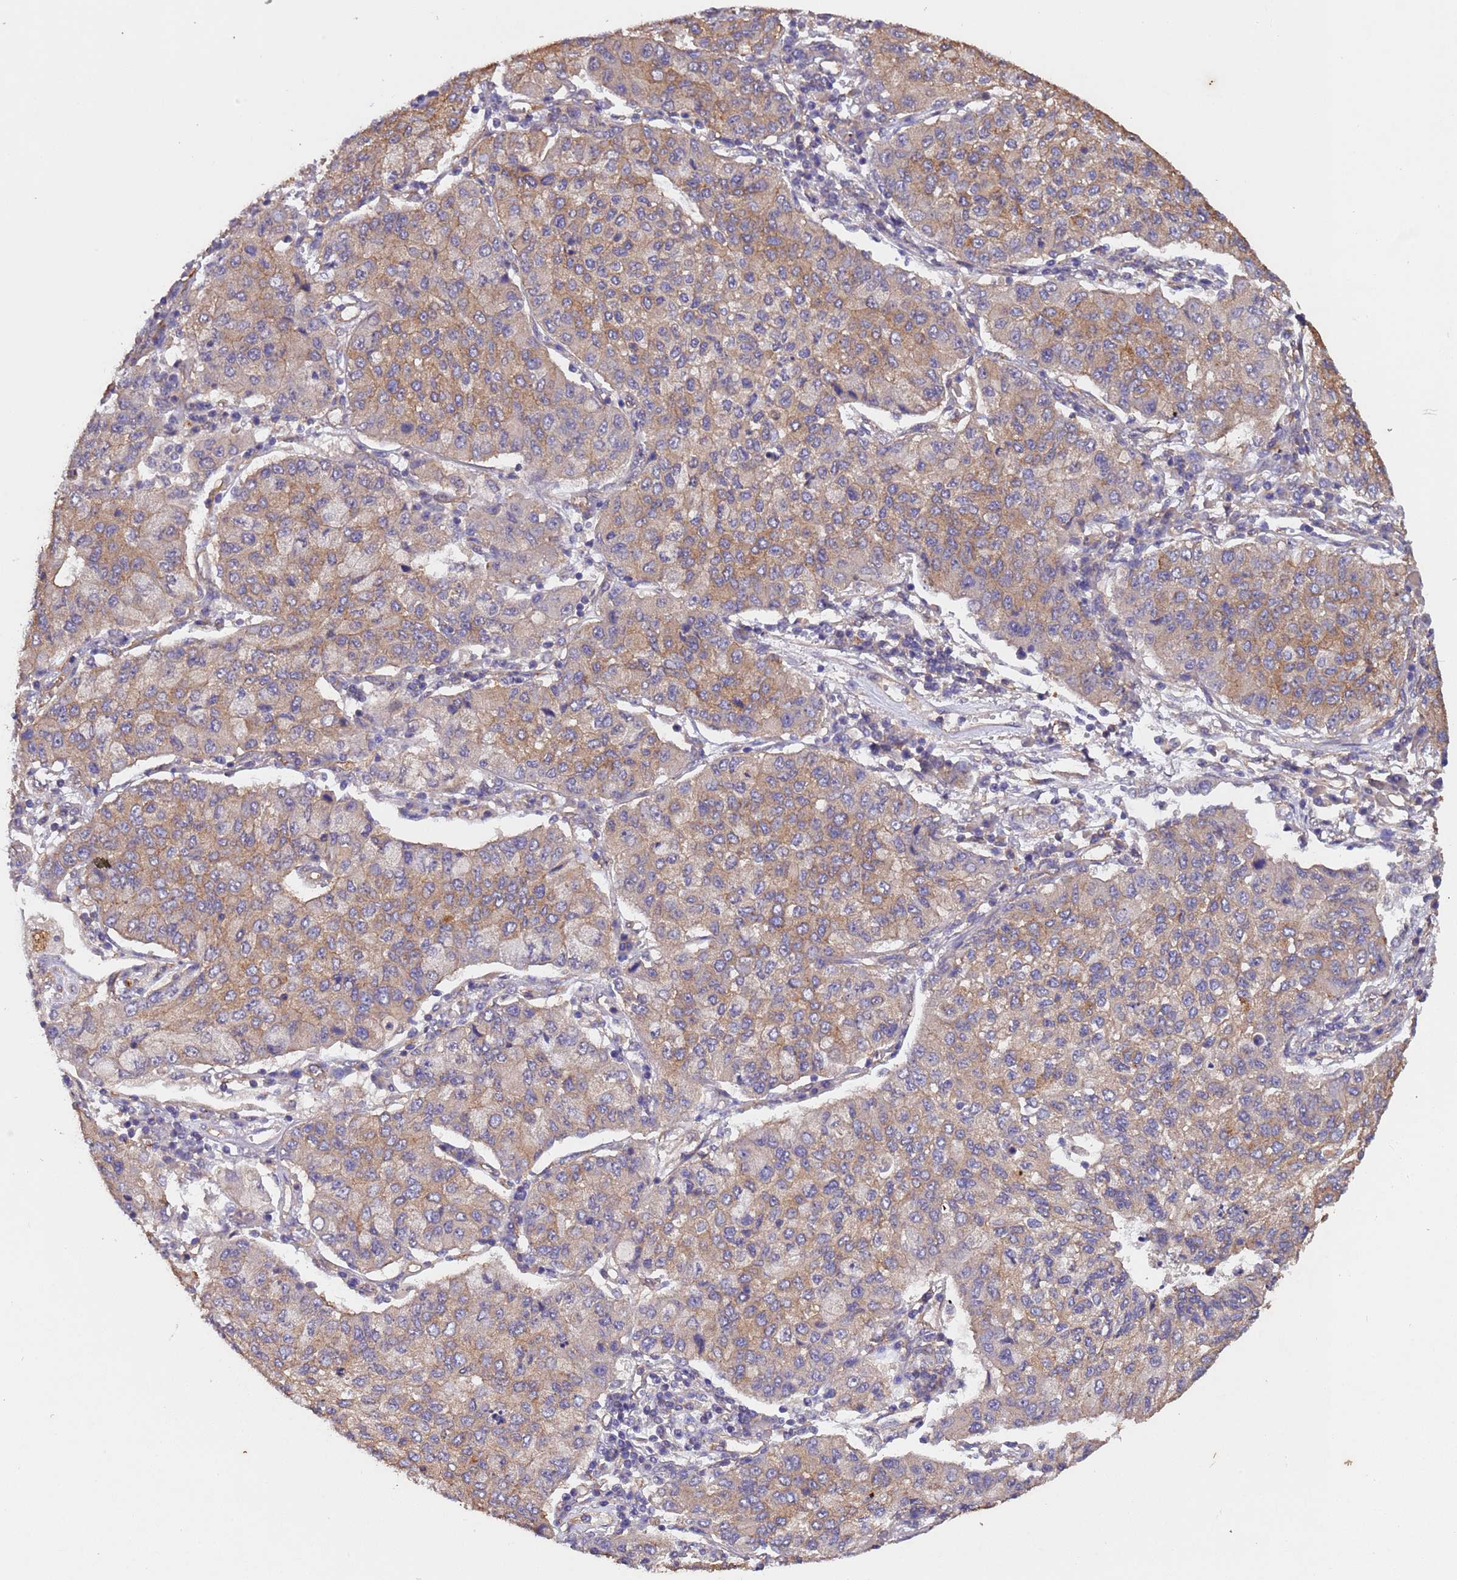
{"staining": {"intensity": "moderate", "quantity": "25%-75%", "location": "cytoplasmic/membranous"}, "tissue": "lung cancer", "cell_type": "Tumor cells", "image_type": "cancer", "snomed": [{"axis": "morphology", "description": "Squamous cell carcinoma, NOS"}, {"axis": "topography", "description": "Lung"}], "caption": "High-power microscopy captured an IHC micrograph of lung cancer (squamous cell carcinoma), revealing moderate cytoplasmic/membranous positivity in about 25%-75% of tumor cells. (DAB (3,3'-diaminobenzidine) = brown stain, brightfield microscopy at high magnification).", "gene": "MTX3", "patient": {"sex": "male", "age": 74}}